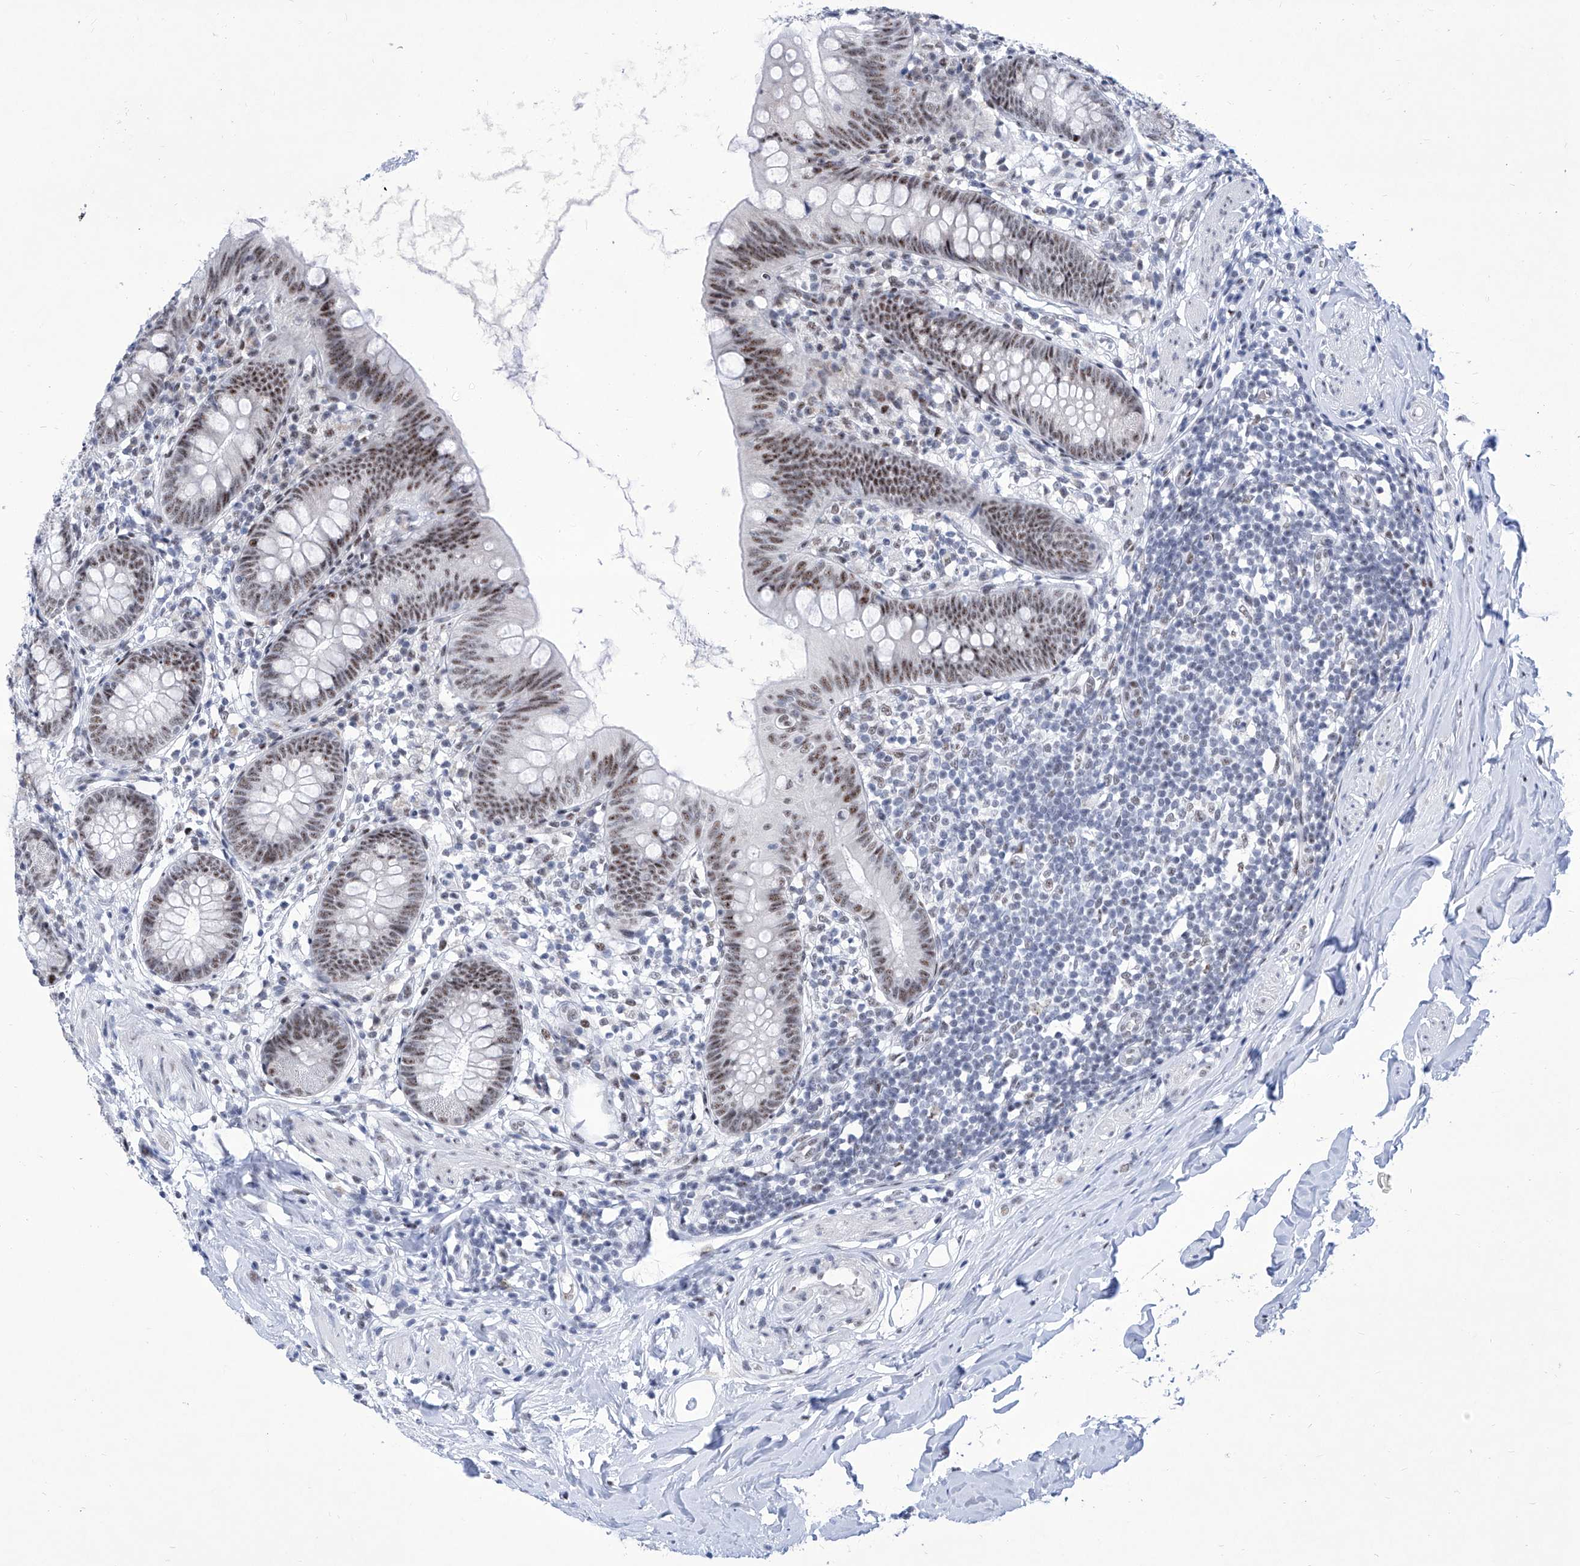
{"staining": {"intensity": "moderate", "quantity": "25%-75%", "location": "nuclear"}, "tissue": "appendix", "cell_type": "Glandular cells", "image_type": "normal", "snomed": [{"axis": "morphology", "description": "Normal tissue, NOS"}, {"axis": "topography", "description": "Appendix"}], "caption": "The immunohistochemical stain labels moderate nuclear positivity in glandular cells of benign appendix. The protein of interest is shown in brown color, while the nuclei are stained blue.", "gene": "SART1", "patient": {"sex": "female", "age": 62}}